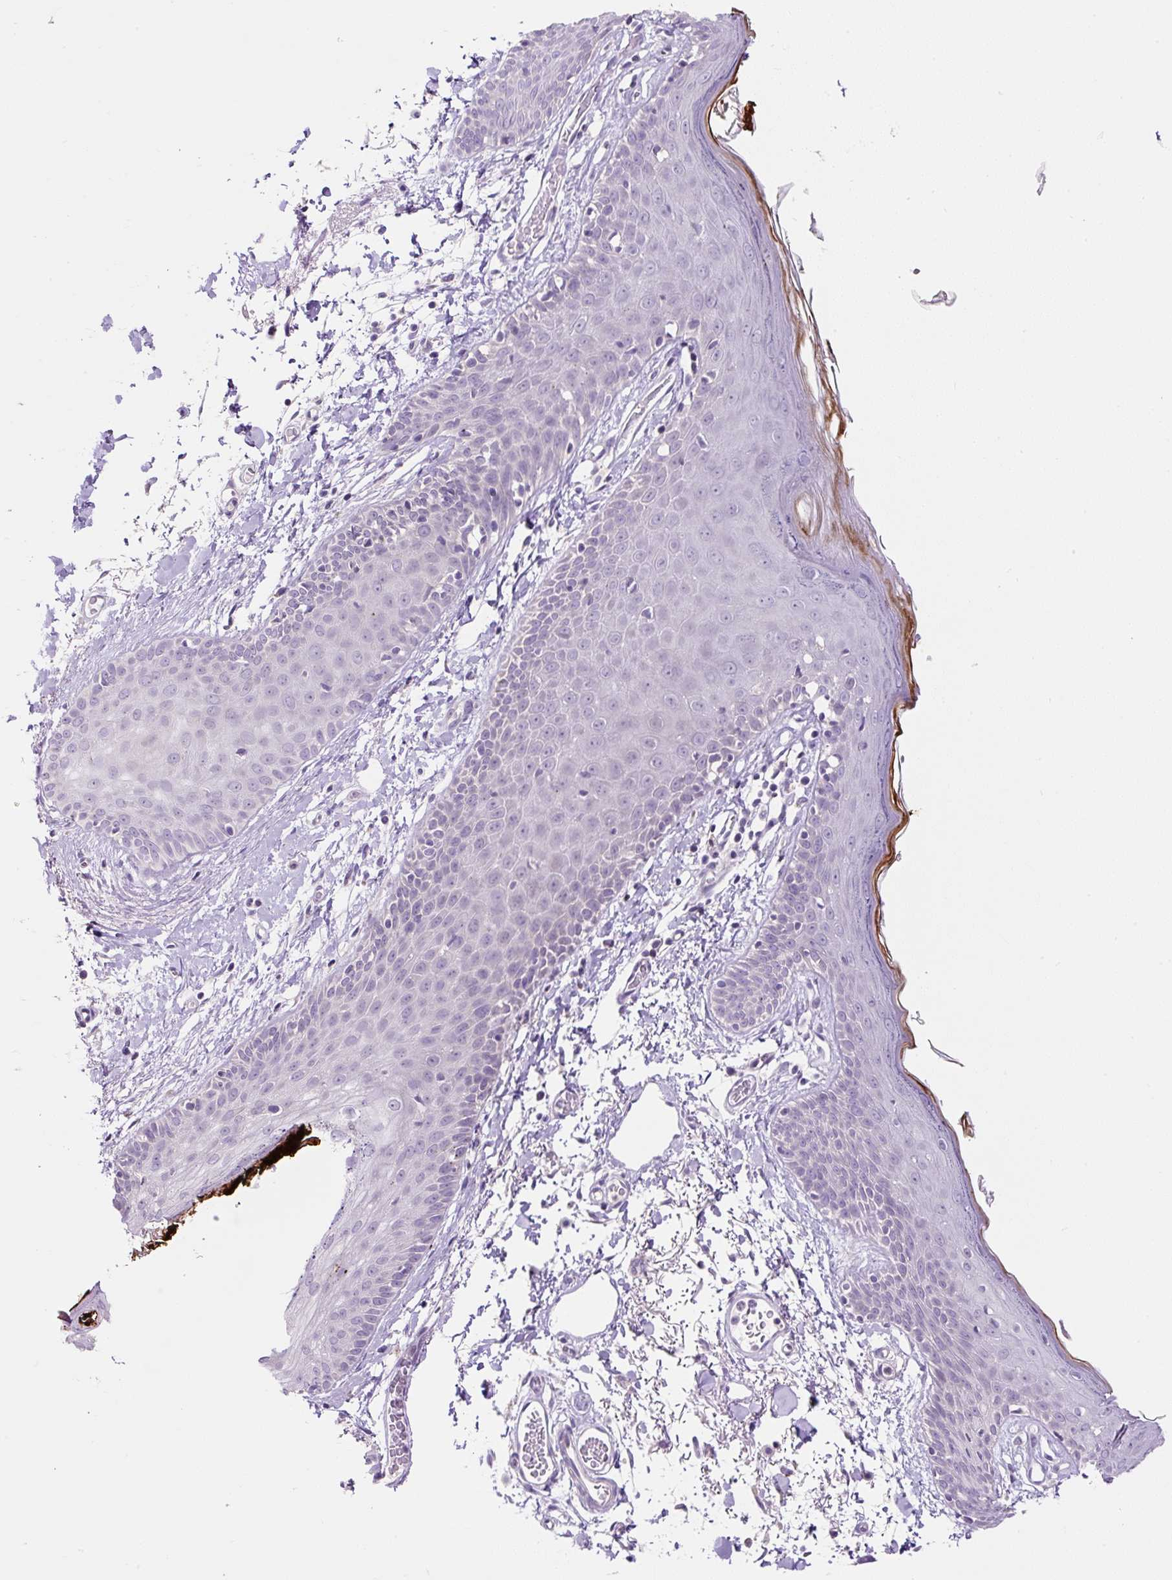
{"staining": {"intensity": "negative", "quantity": "none", "location": "none"}, "tissue": "skin", "cell_type": "Fibroblasts", "image_type": "normal", "snomed": [{"axis": "morphology", "description": "Normal tissue, NOS"}, {"axis": "topography", "description": "Skin"}], "caption": "Benign skin was stained to show a protein in brown. There is no significant expression in fibroblasts.", "gene": "OGDHL", "patient": {"sex": "male", "age": 79}}